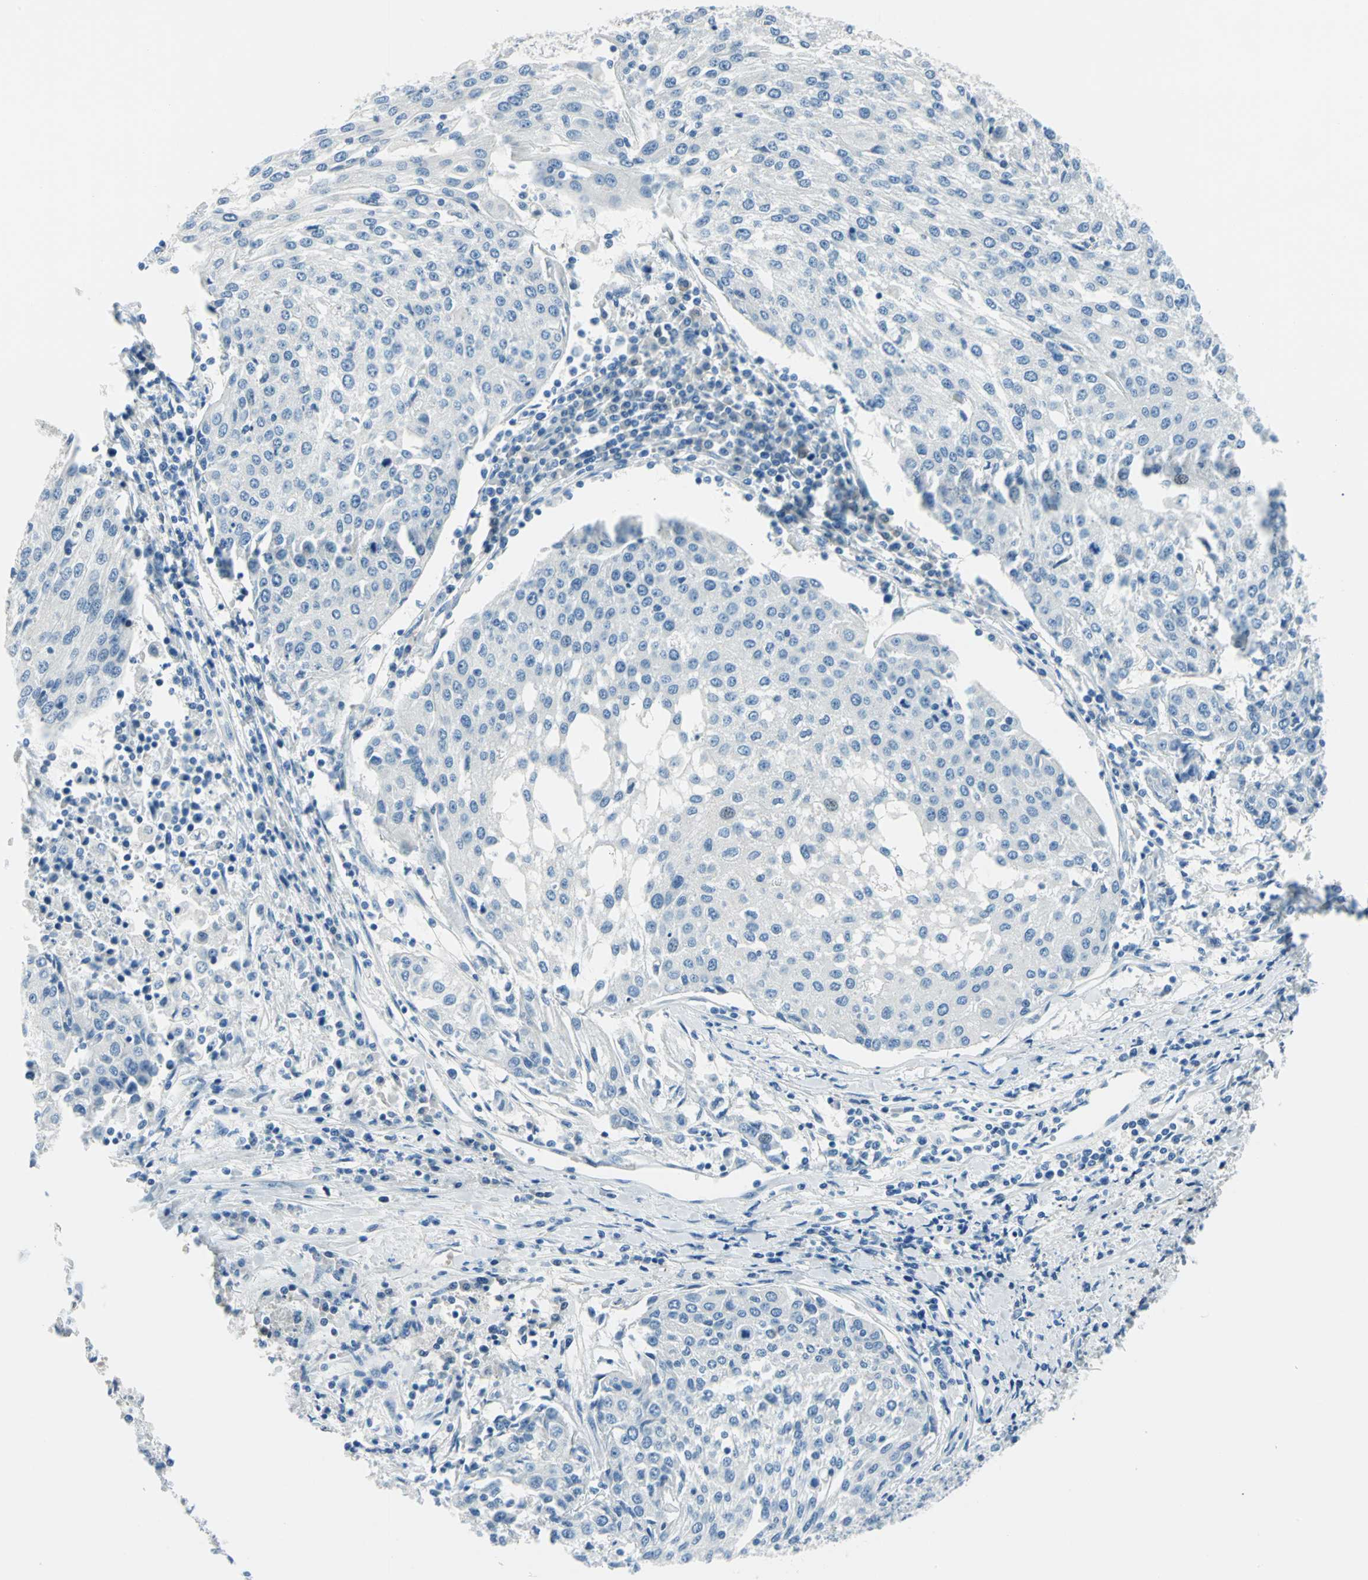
{"staining": {"intensity": "negative", "quantity": "none", "location": "none"}, "tissue": "urothelial cancer", "cell_type": "Tumor cells", "image_type": "cancer", "snomed": [{"axis": "morphology", "description": "Urothelial carcinoma, High grade"}, {"axis": "topography", "description": "Urinary bladder"}], "caption": "There is no significant positivity in tumor cells of urothelial carcinoma (high-grade).", "gene": "AKR1A1", "patient": {"sex": "female", "age": 85}}